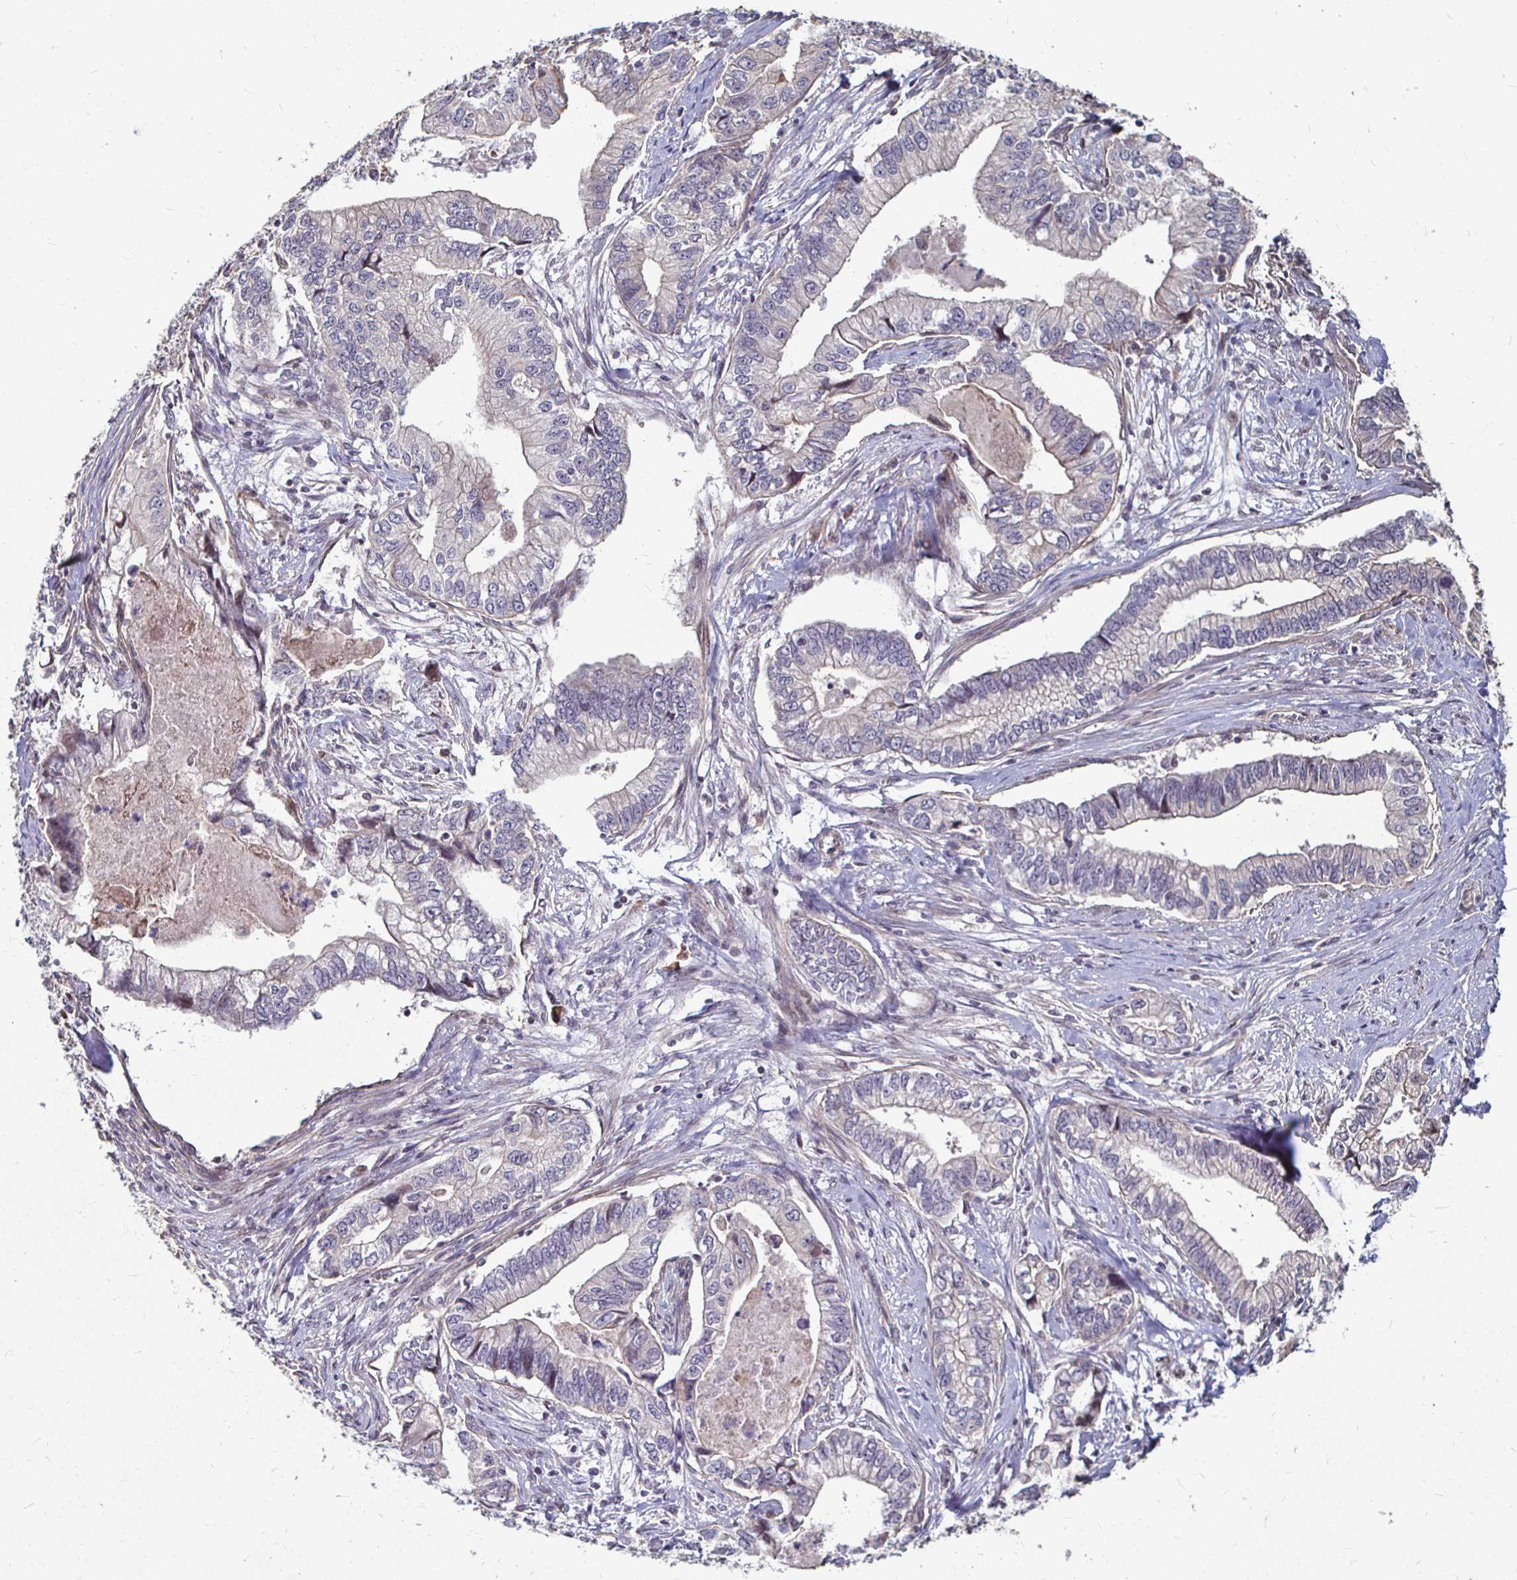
{"staining": {"intensity": "negative", "quantity": "none", "location": "none"}, "tissue": "stomach cancer", "cell_type": "Tumor cells", "image_type": "cancer", "snomed": [{"axis": "morphology", "description": "Adenocarcinoma, NOS"}, {"axis": "topography", "description": "Pancreas"}, {"axis": "topography", "description": "Stomach, upper"}], "caption": "An IHC image of adenocarcinoma (stomach) is shown. There is no staining in tumor cells of adenocarcinoma (stomach).", "gene": "CAPN11", "patient": {"sex": "male", "age": 77}}